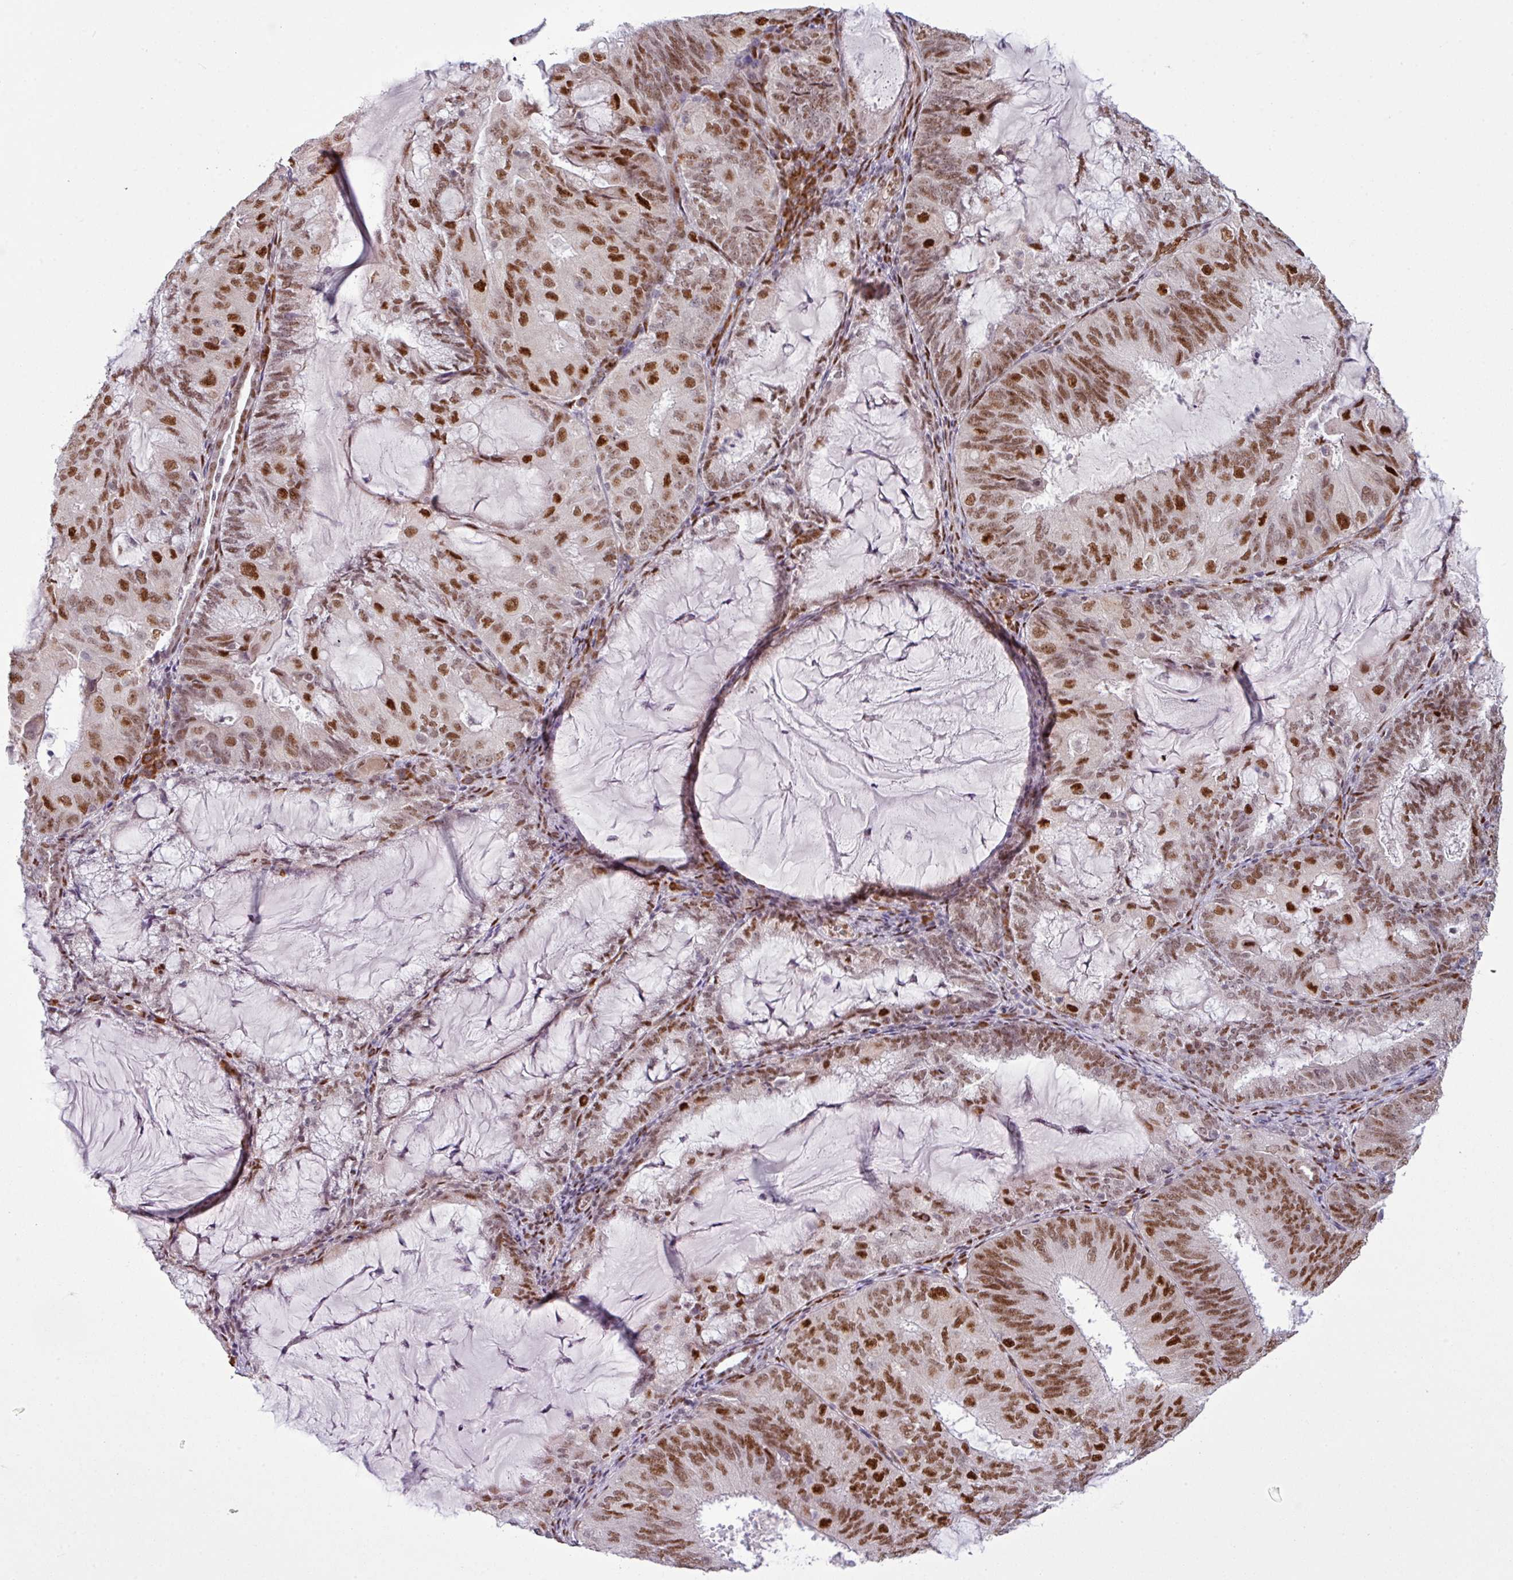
{"staining": {"intensity": "moderate", "quantity": ">75%", "location": "nuclear"}, "tissue": "endometrial cancer", "cell_type": "Tumor cells", "image_type": "cancer", "snomed": [{"axis": "morphology", "description": "Adenocarcinoma, NOS"}, {"axis": "topography", "description": "Endometrium"}], "caption": "Human adenocarcinoma (endometrial) stained with a protein marker displays moderate staining in tumor cells.", "gene": "PRDM5", "patient": {"sex": "female", "age": 81}}